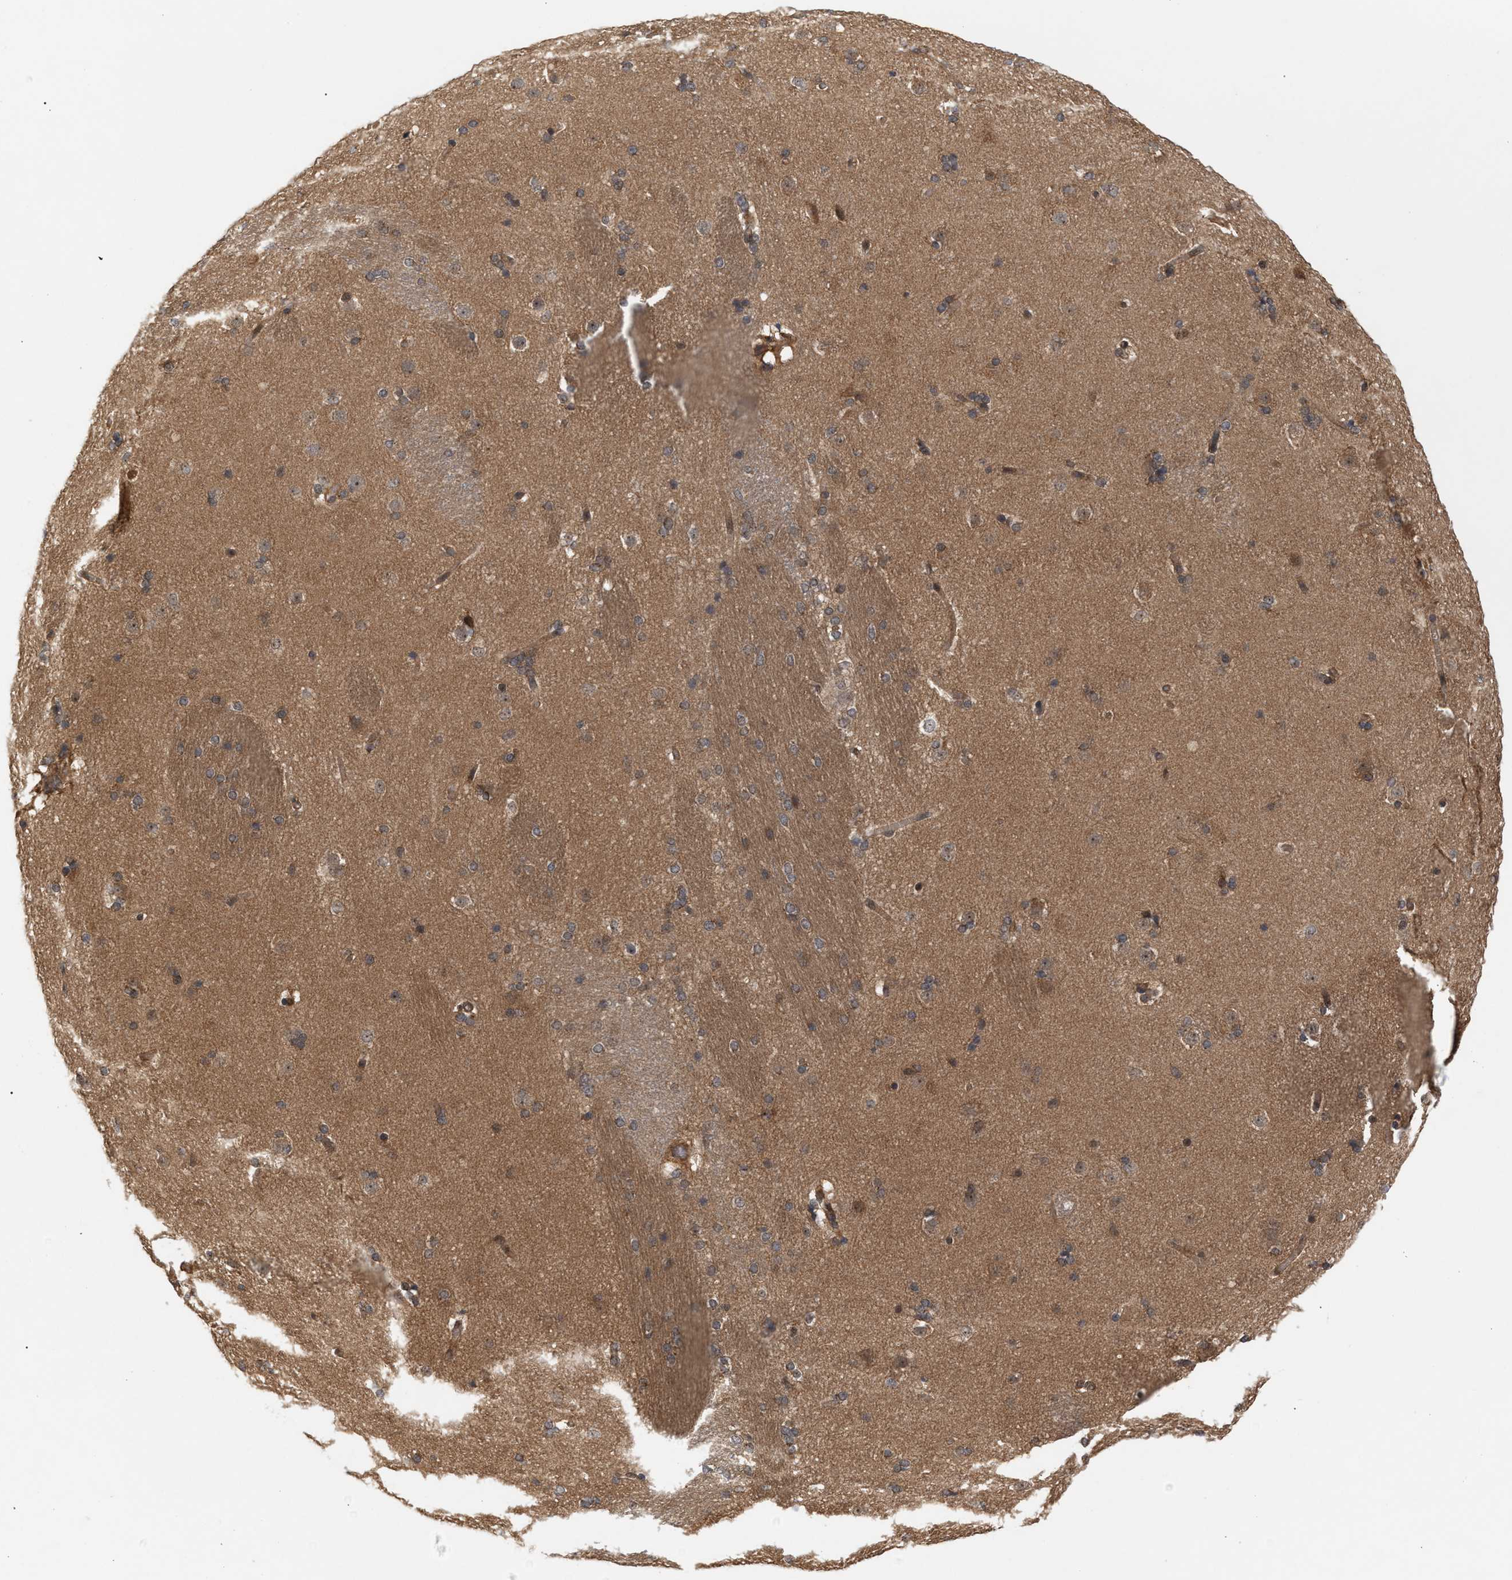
{"staining": {"intensity": "moderate", "quantity": "25%-75%", "location": "cytoplasmic/membranous"}, "tissue": "caudate", "cell_type": "Glial cells", "image_type": "normal", "snomed": [{"axis": "morphology", "description": "Normal tissue, NOS"}, {"axis": "topography", "description": "Lateral ventricle wall"}], "caption": "Immunohistochemical staining of benign caudate reveals medium levels of moderate cytoplasmic/membranous expression in about 25%-75% of glial cells.", "gene": "GLOD4", "patient": {"sex": "female", "age": 19}}